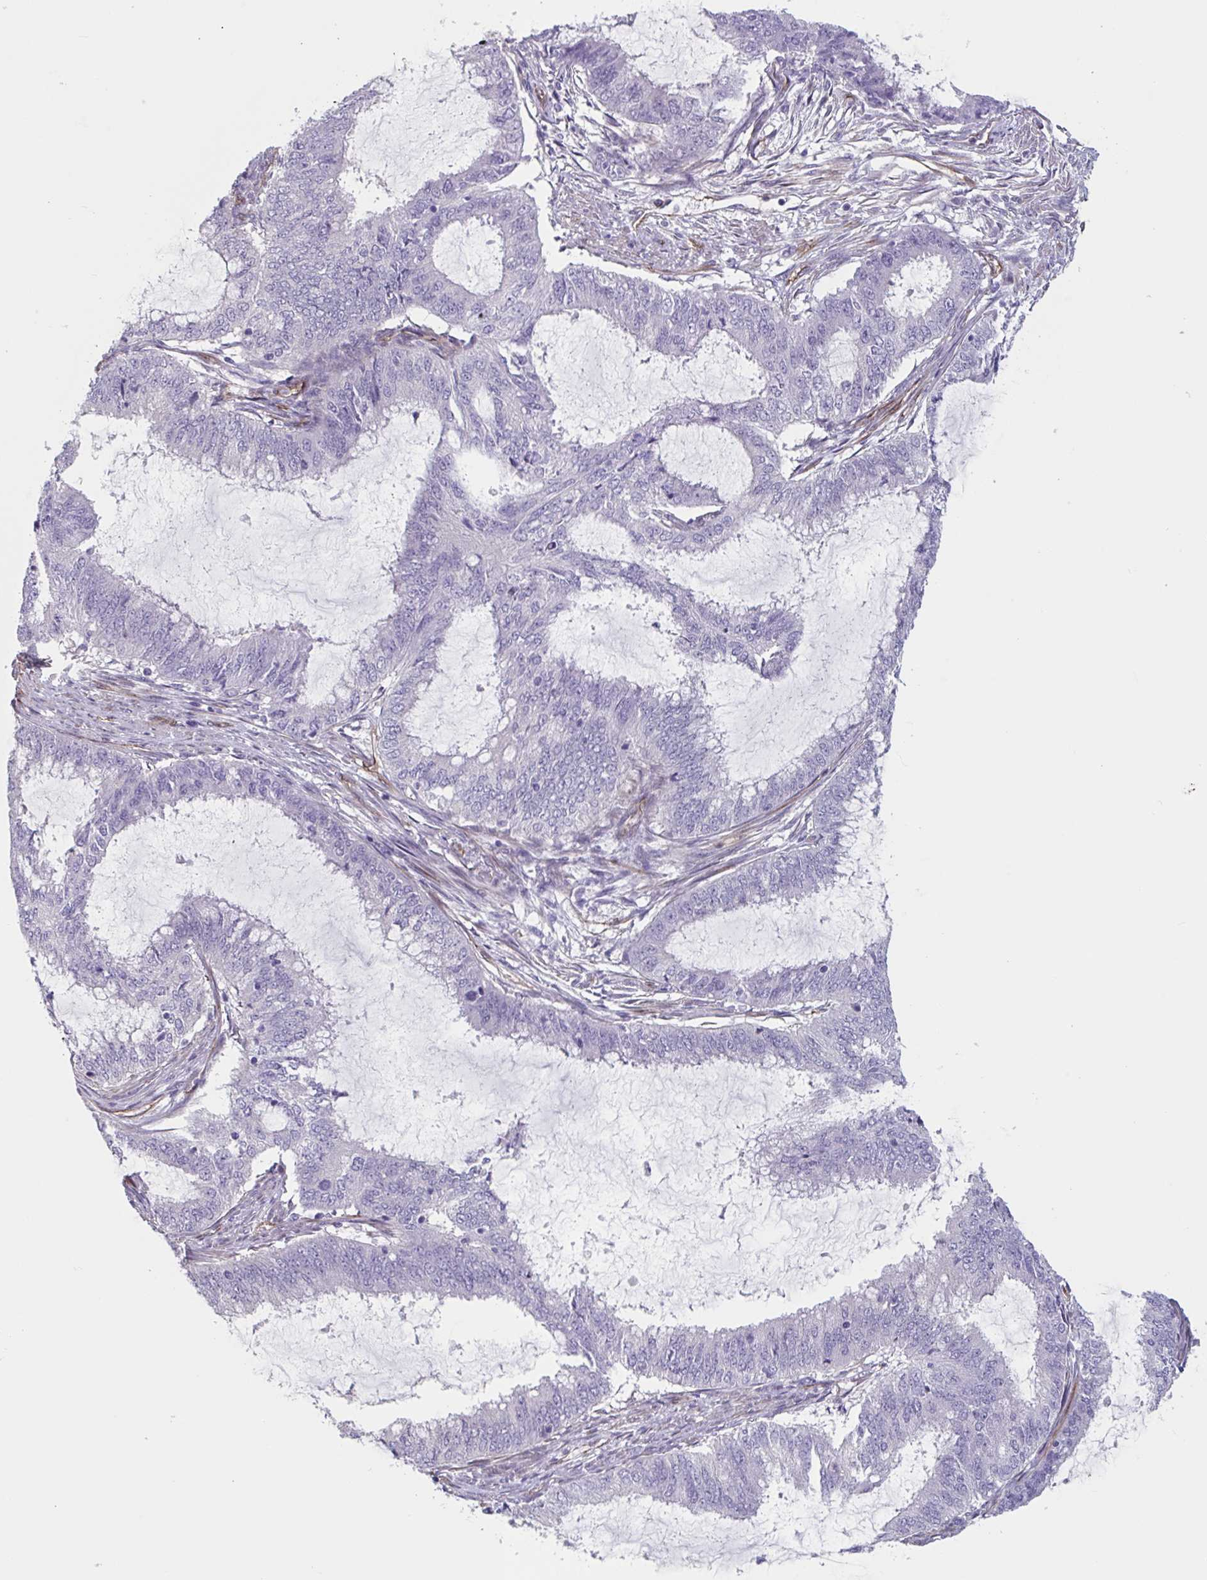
{"staining": {"intensity": "negative", "quantity": "none", "location": "none"}, "tissue": "endometrial cancer", "cell_type": "Tumor cells", "image_type": "cancer", "snomed": [{"axis": "morphology", "description": "Adenocarcinoma, NOS"}, {"axis": "topography", "description": "Endometrium"}], "caption": "High magnification brightfield microscopy of endometrial cancer (adenocarcinoma) stained with DAB (3,3'-diaminobenzidine) (brown) and counterstained with hematoxylin (blue): tumor cells show no significant positivity.", "gene": "CITED4", "patient": {"sex": "female", "age": 51}}